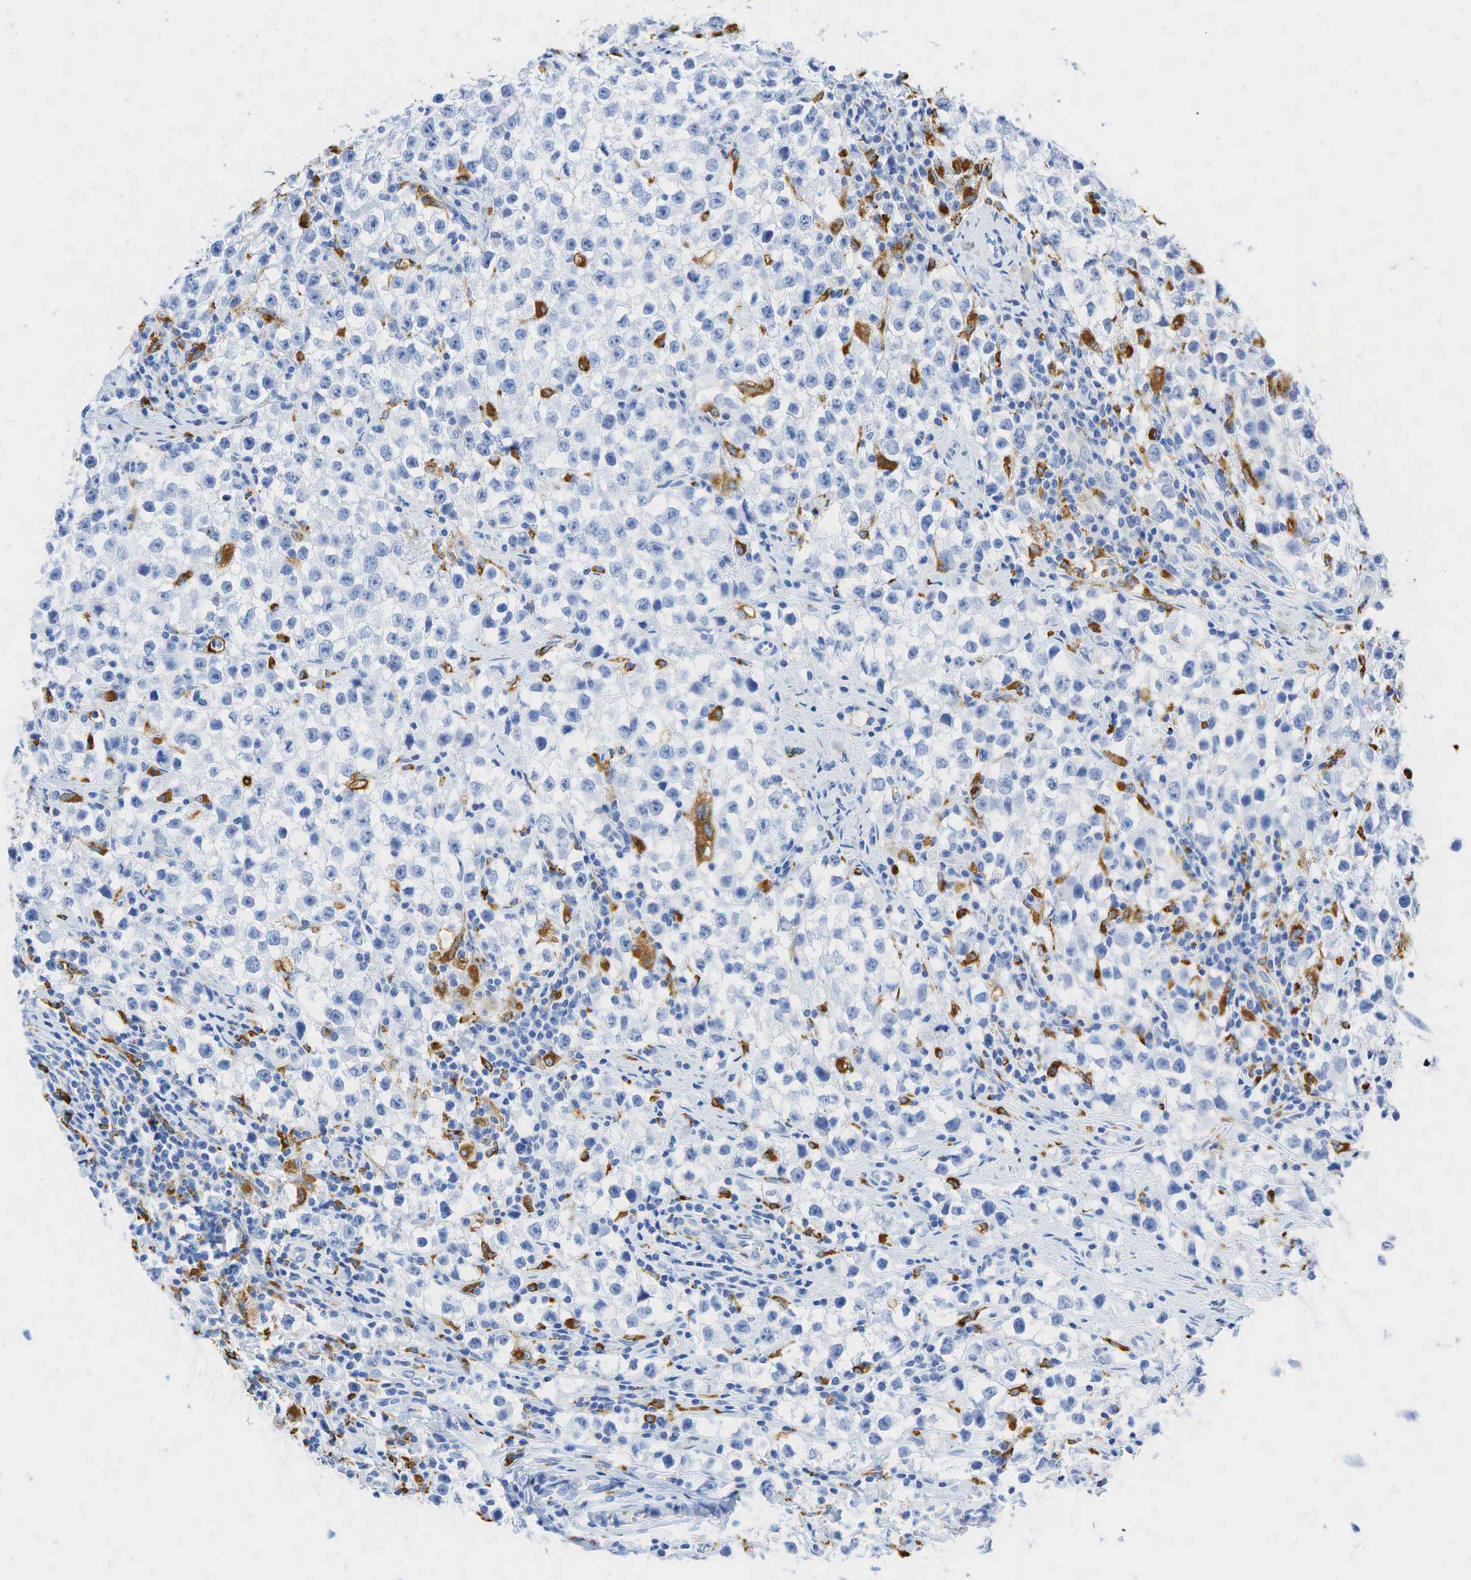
{"staining": {"intensity": "negative", "quantity": "none", "location": "none"}, "tissue": "testis cancer", "cell_type": "Tumor cells", "image_type": "cancer", "snomed": [{"axis": "morphology", "description": "Seminoma, NOS"}, {"axis": "topography", "description": "Testis"}], "caption": "This is an immunohistochemistry (IHC) image of testis cancer (seminoma). There is no positivity in tumor cells.", "gene": "CD68", "patient": {"sex": "male", "age": 35}}